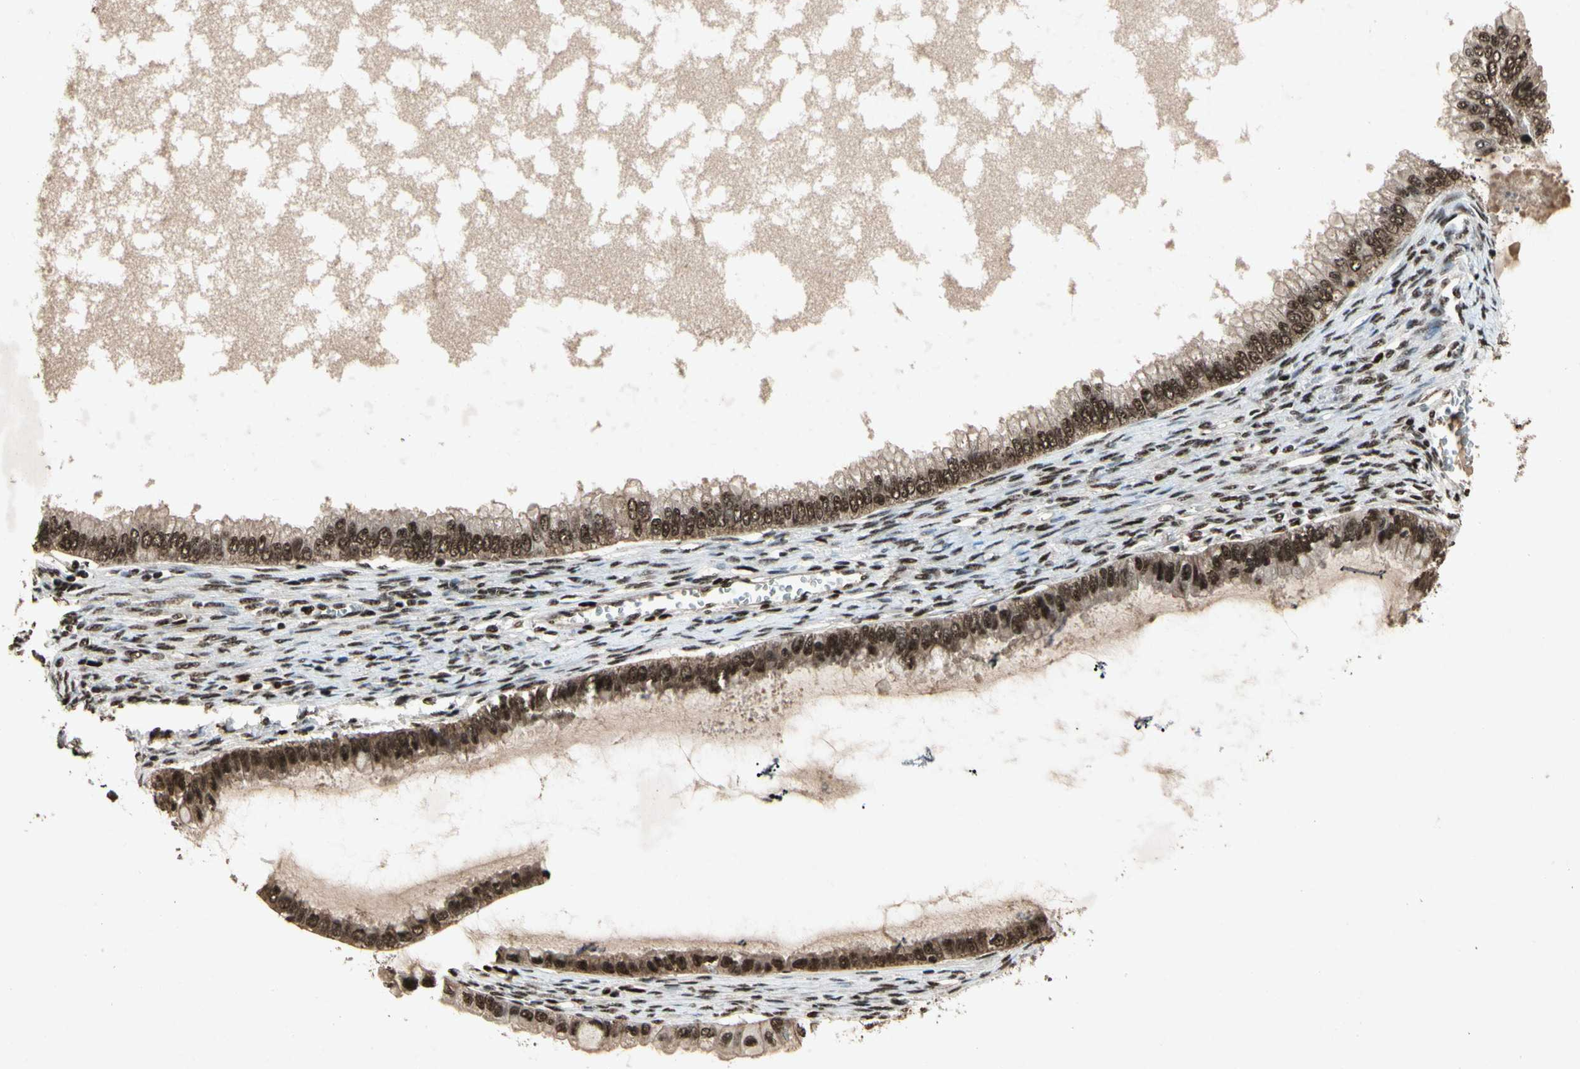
{"staining": {"intensity": "strong", "quantity": ">75%", "location": "nuclear"}, "tissue": "ovarian cancer", "cell_type": "Tumor cells", "image_type": "cancer", "snomed": [{"axis": "morphology", "description": "Cystadenocarcinoma, mucinous, NOS"}, {"axis": "topography", "description": "Ovary"}], "caption": "Ovarian cancer (mucinous cystadenocarcinoma) stained for a protein (brown) shows strong nuclear positive positivity in about >75% of tumor cells.", "gene": "TBX2", "patient": {"sex": "female", "age": 80}}